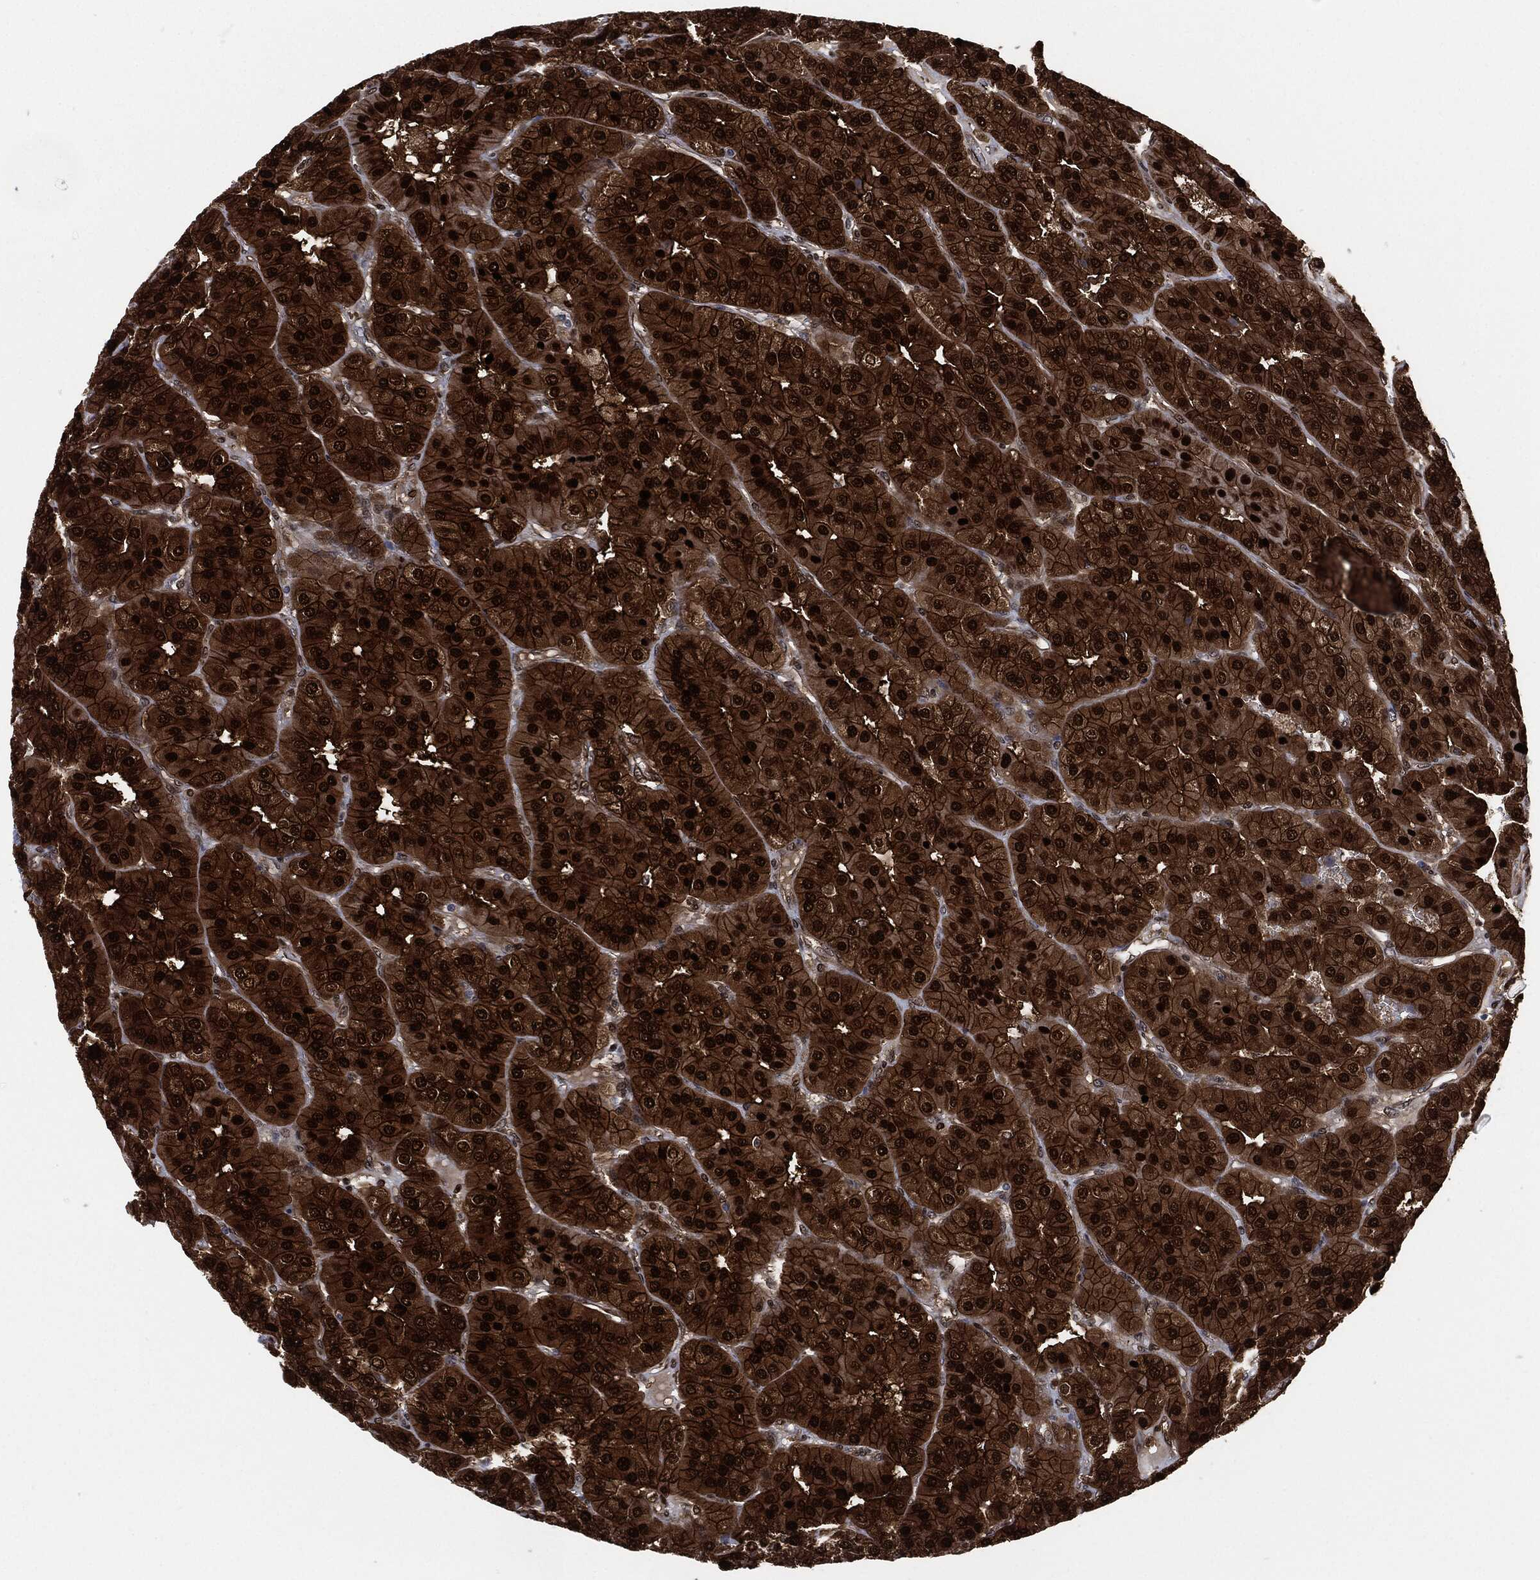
{"staining": {"intensity": "strong", "quantity": ">75%", "location": "cytoplasmic/membranous,nuclear"}, "tissue": "parathyroid gland", "cell_type": "Glandular cells", "image_type": "normal", "snomed": [{"axis": "morphology", "description": "Normal tissue, NOS"}, {"axis": "morphology", "description": "Adenoma, NOS"}, {"axis": "topography", "description": "Parathyroid gland"}], "caption": "Glandular cells display high levels of strong cytoplasmic/membranous,nuclear expression in approximately >75% of cells in unremarkable human parathyroid gland.", "gene": "DCTN1", "patient": {"sex": "female", "age": 86}}